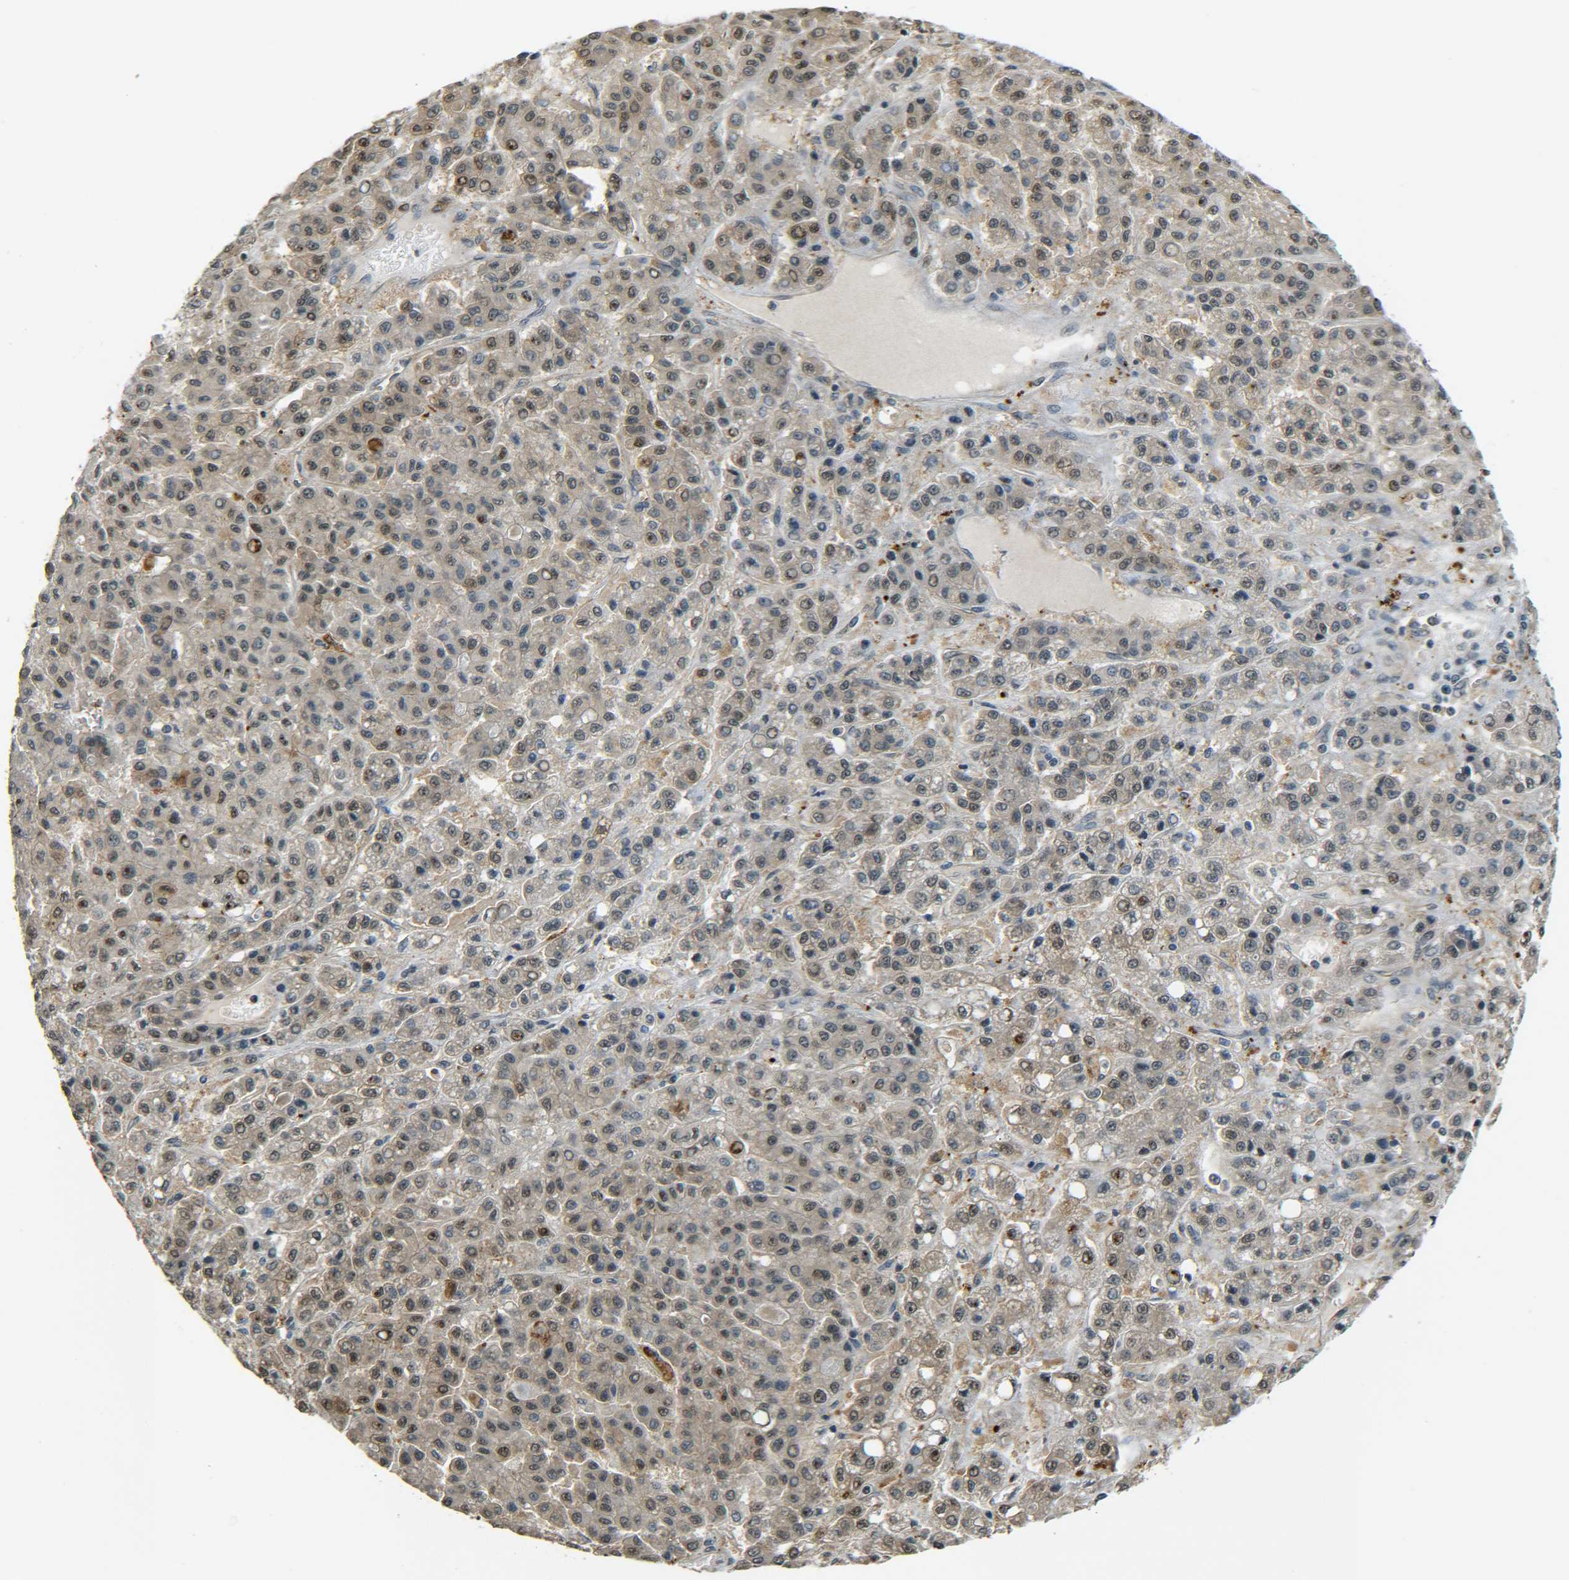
{"staining": {"intensity": "weak", "quantity": ">75%", "location": "cytoplasmic/membranous,nuclear"}, "tissue": "liver cancer", "cell_type": "Tumor cells", "image_type": "cancer", "snomed": [{"axis": "morphology", "description": "Carcinoma, Hepatocellular, NOS"}, {"axis": "topography", "description": "Liver"}], "caption": "This is an image of immunohistochemistry (IHC) staining of liver hepatocellular carcinoma, which shows weak staining in the cytoplasmic/membranous and nuclear of tumor cells.", "gene": "DAB2", "patient": {"sex": "male", "age": 70}}